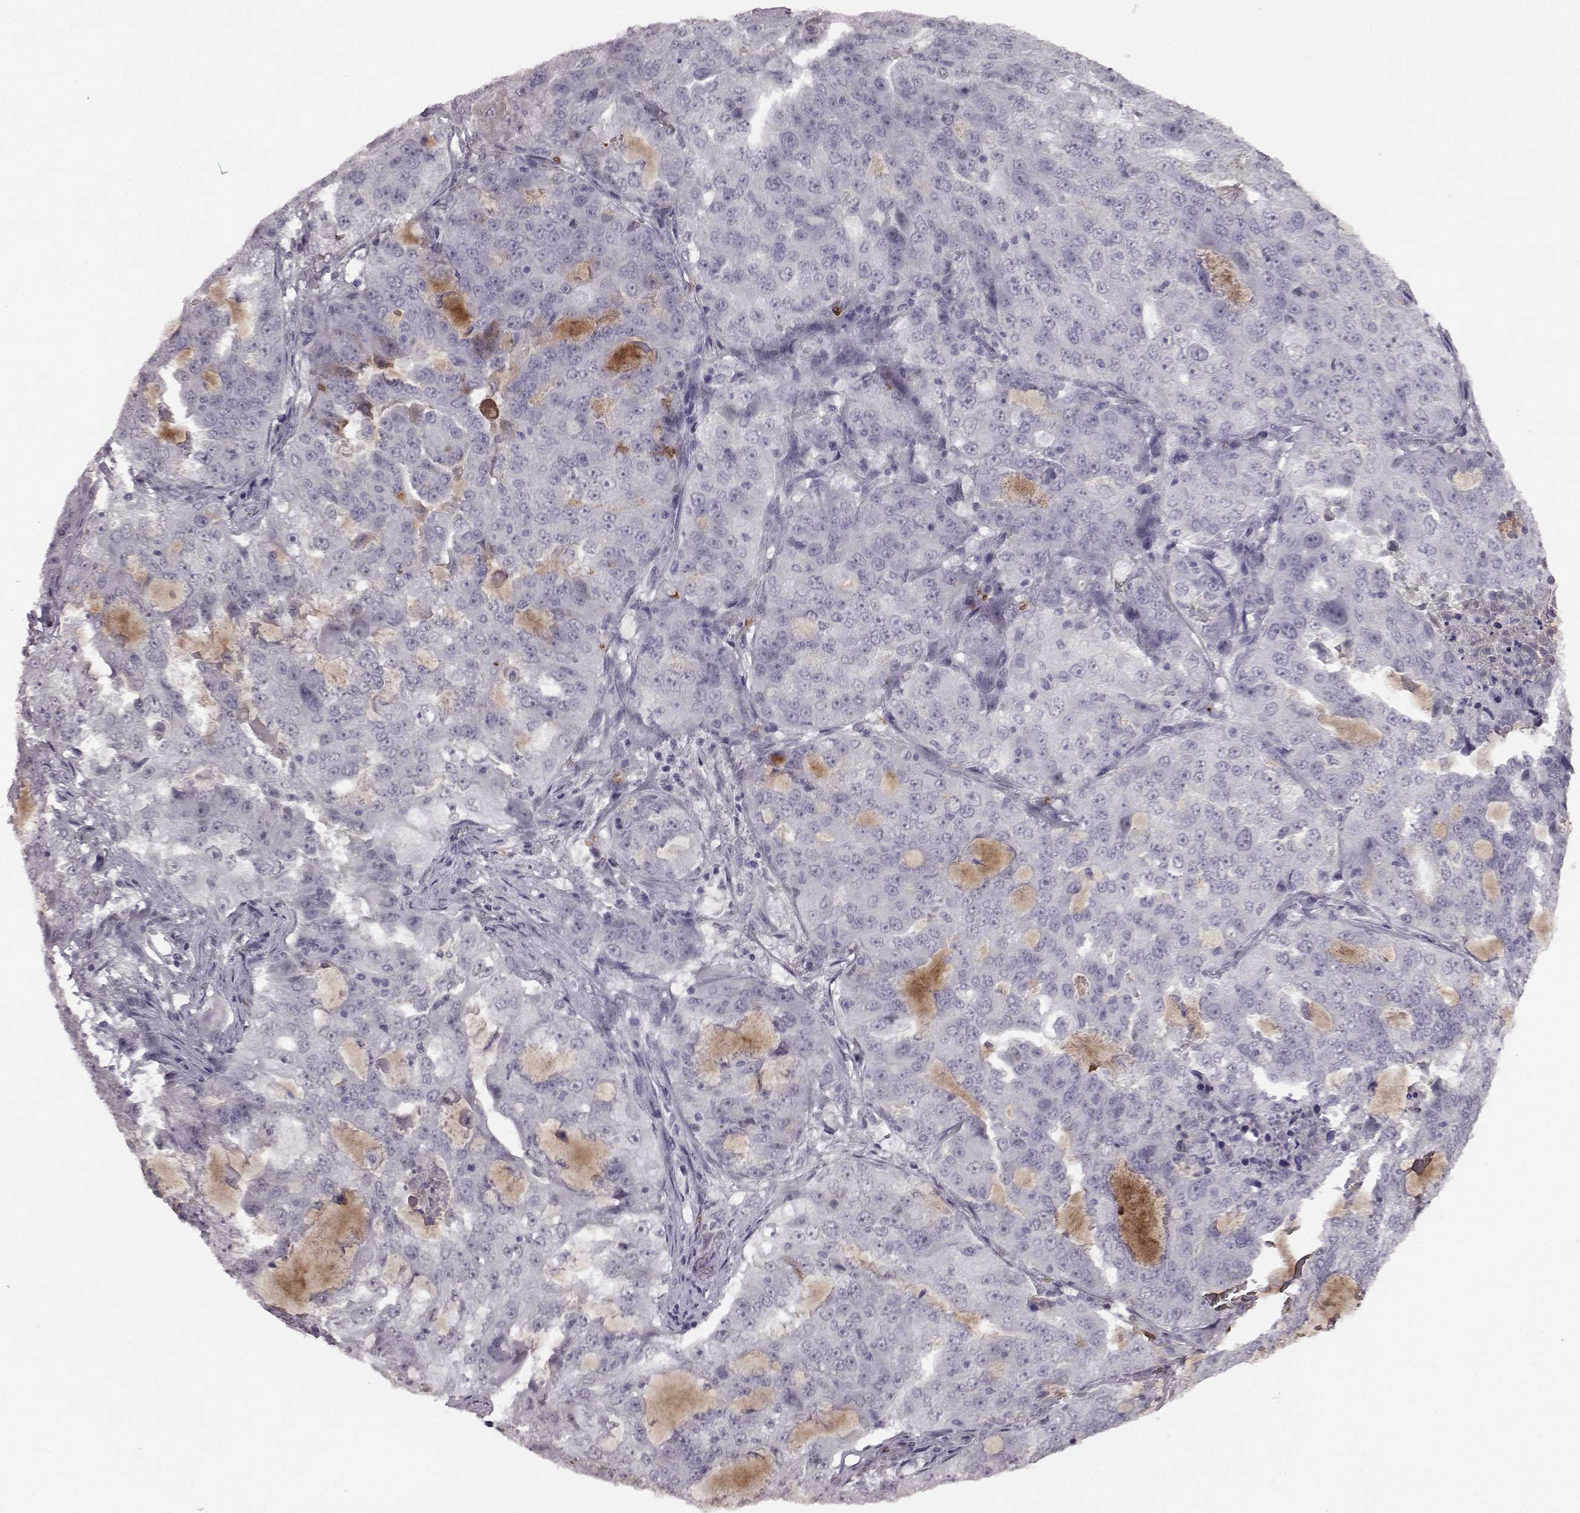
{"staining": {"intensity": "negative", "quantity": "none", "location": "none"}, "tissue": "lung cancer", "cell_type": "Tumor cells", "image_type": "cancer", "snomed": [{"axis": "morphology", "description": "Adenocarcinoma, NOS"}, {"axis": "topography", "description": "Lung"}], "caption": "Histopathology image shows no protein staining in tumor cells of adenocarcinoma (lung) tissue. (DAB immunohistochemistry (IHC) with hematoxylin counter stain).", "gene": "PROP1", "patient": {"sex": "female", "age": 61}}